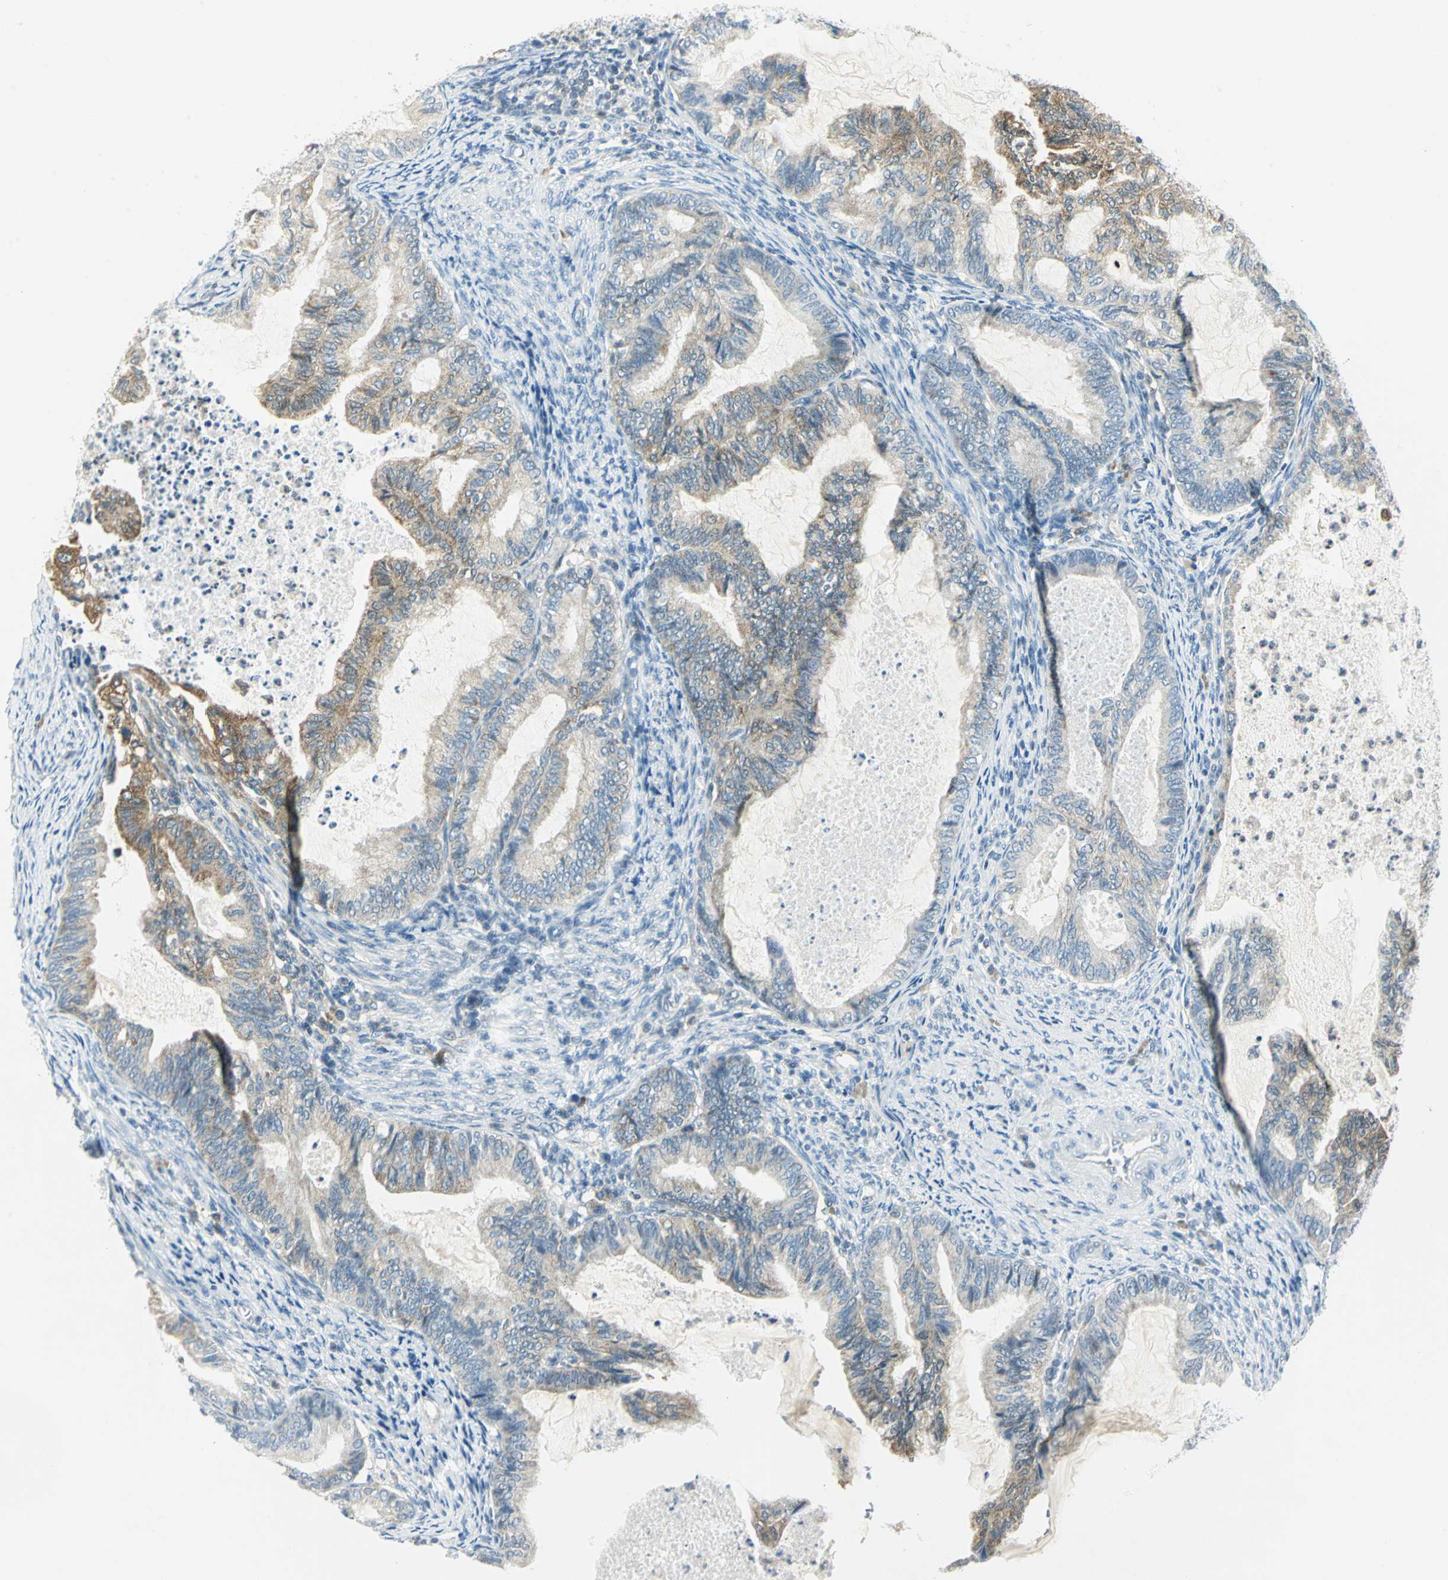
{"staining": {"intensity": "moderate", "quantity": "<25%", "location": "cytoplasmic/membranous"}, "tissue": "cervical cancer", "cell_type": "Tumor cells", "image_type": "cancer", "snomed": [{"axis": "morphology", "description": "Normal tissue, NOS"}, {"axis": "morphology", "description": "Adenocarcinoma, NOS"}, {"axis": "topography", "description": "Cervix"}, {"axis": "topography", "description": "Endometrium"}], "caption": "The micrograph exhibits staining of cervical cancer (adenocarcinoma), revealing moderate cytoplasmic/membranous protein expression (brown color) within tumor cells. (Stains: DAB (3,3'-diaminobenzidine) in brown, nuclei in blue, Microscopy: brightfield microscopy at high magnification).", "gene": "ALDOA", "patient": {"sex": "female", "age": 86}}